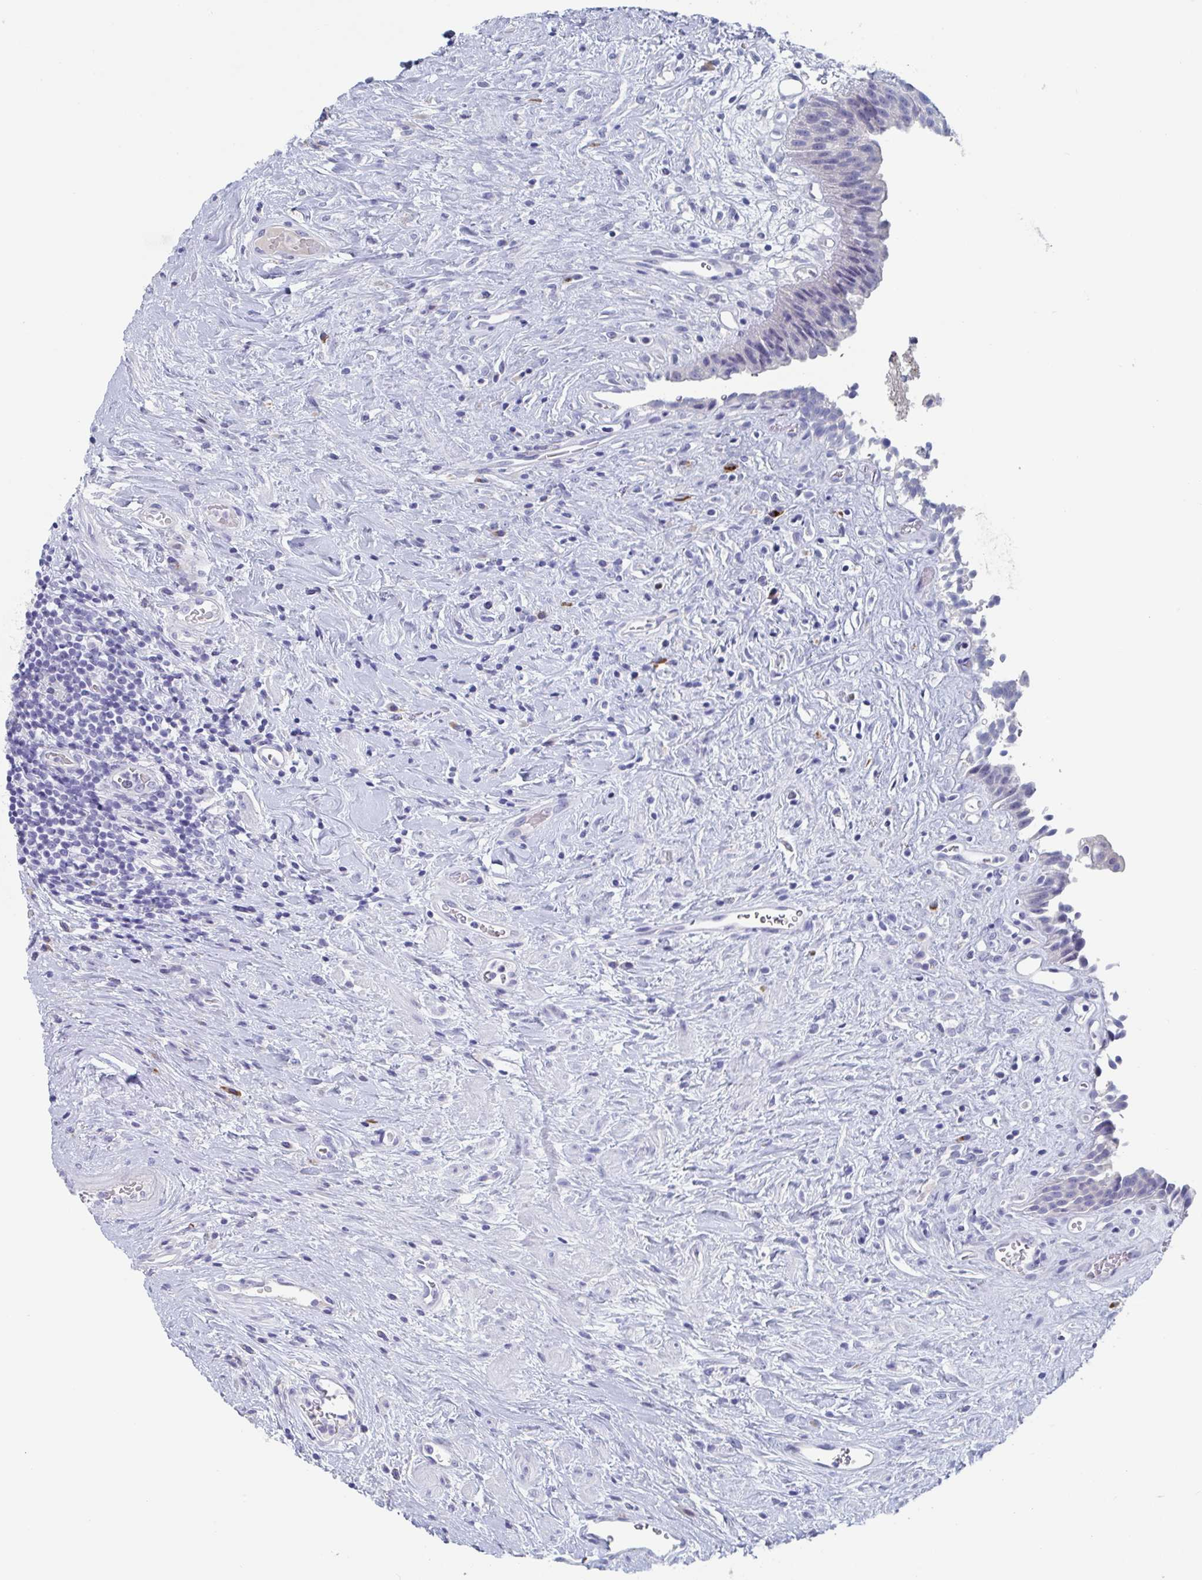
{"staining": {"intensity": "negative", "quantity": "none", "location": "none"}, "tissue": "urinary bladder", "cell_type": "Urothelial cells", "image_type": "normal", "snomed": [{"axis": "morphology", "description": "Normal tissue, NOS"}, {"axis": "topography", "description": "Urinary bladder"}], "caption": "Urinary bladder stained for a protein using immunohistochemistry demonstrates no staining urothelial cells.", "gene": "NT5C3B", "patient": {"sex": "female", "age": 56}}